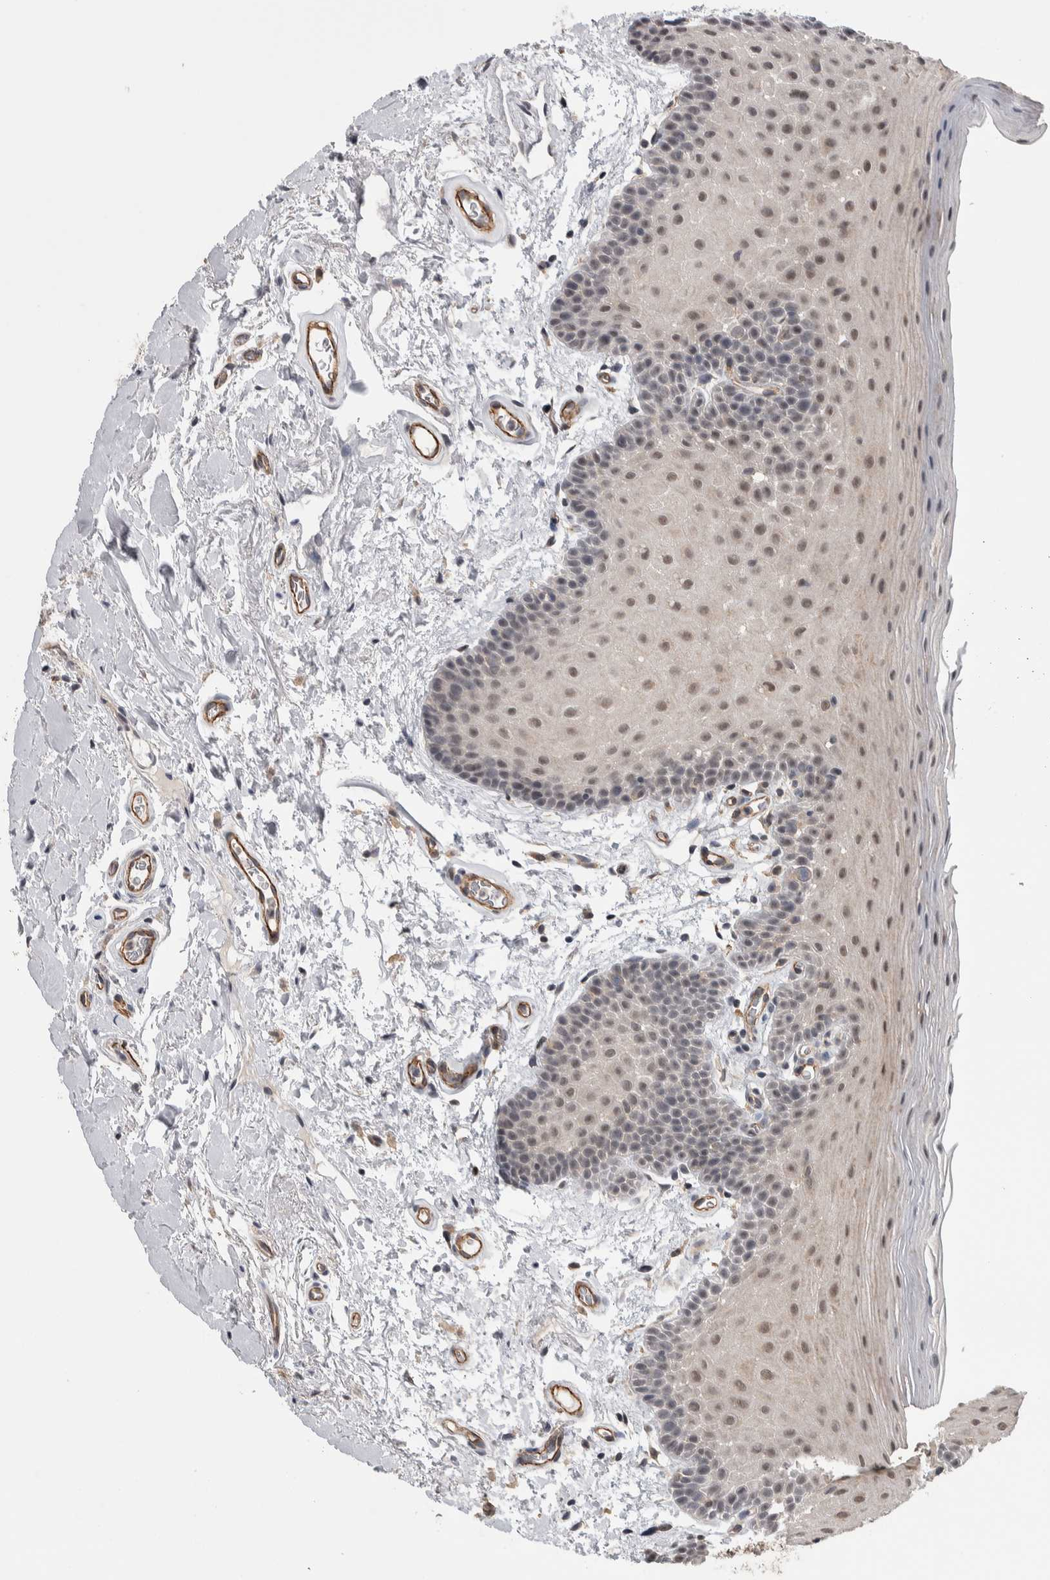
{"staining": {"intensity": "weak", "quantity": "25%-75%", "location": "nuclear"}, "tissue": "oral mucosa", "cell_type": "Squamous epithelial cells", "image_type": "normal", "snomed": [{"axis": "morphology", "description": "Normal tissue, NOS"}, {"axis": "topography", "description": "Oral tissue"}], "caption": "Weak nuclear protein positivity is appreciated in about 25%-75% of squamous epithelial cells in oral mucosa.", "gene": "PRDM4", "patient": {"sex": "male", "age": 62}}